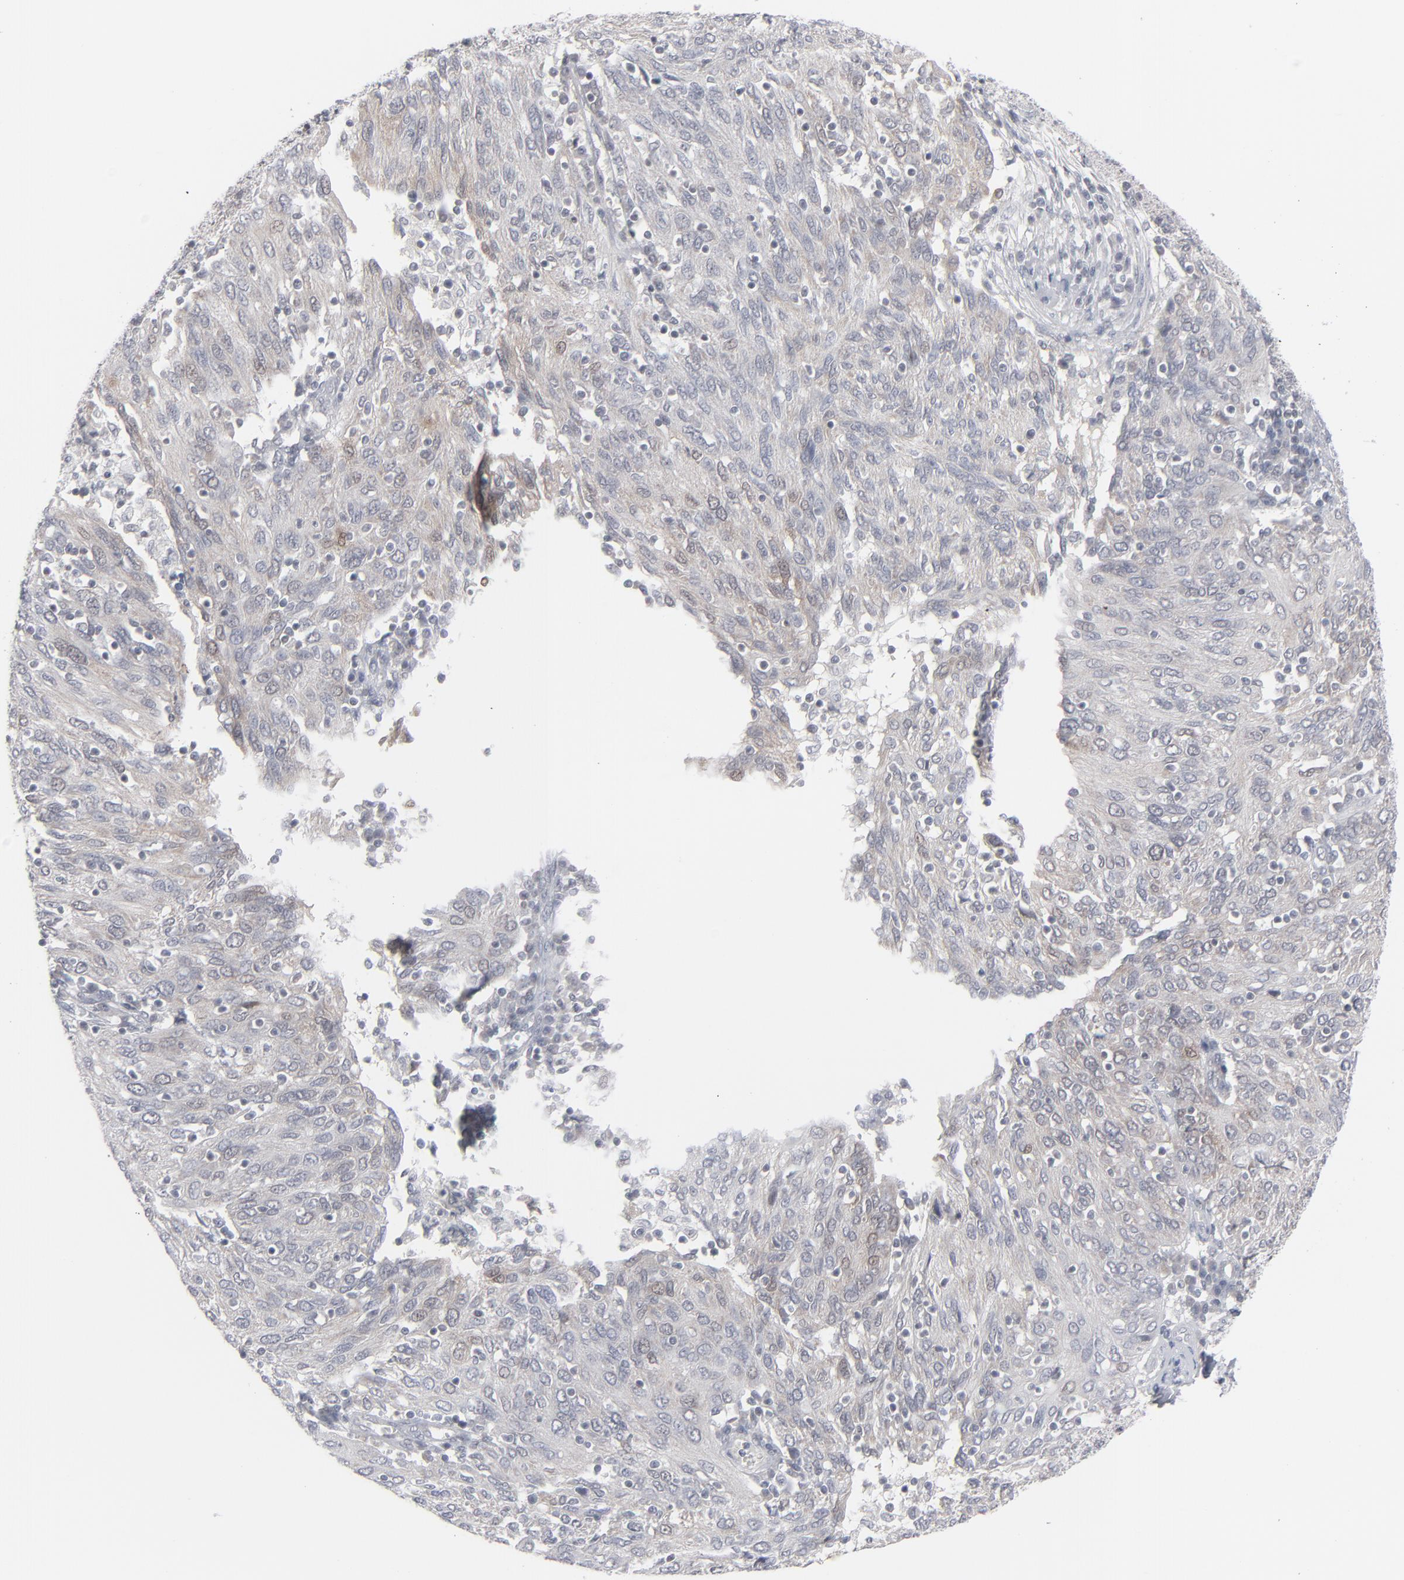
{"staining": {"intensity": "negative", "quantity": "none", "location": "none"}, "tissue": "ovarian cancer", "cell_type": "Tumor cells", "image_type": "cancer", "snomed": [{"axis": "morphology", "description": "Carcinoma, endometroid"}, {"axis": "topography", "description": "Ovary"}], "caption": "Histopathology image shows no protein expression in tumor cells of ovarian cancer (endometroid carcinoma) tissue.", "gene": "POF1B", "patient": {"sex": "female", "age": 50}}